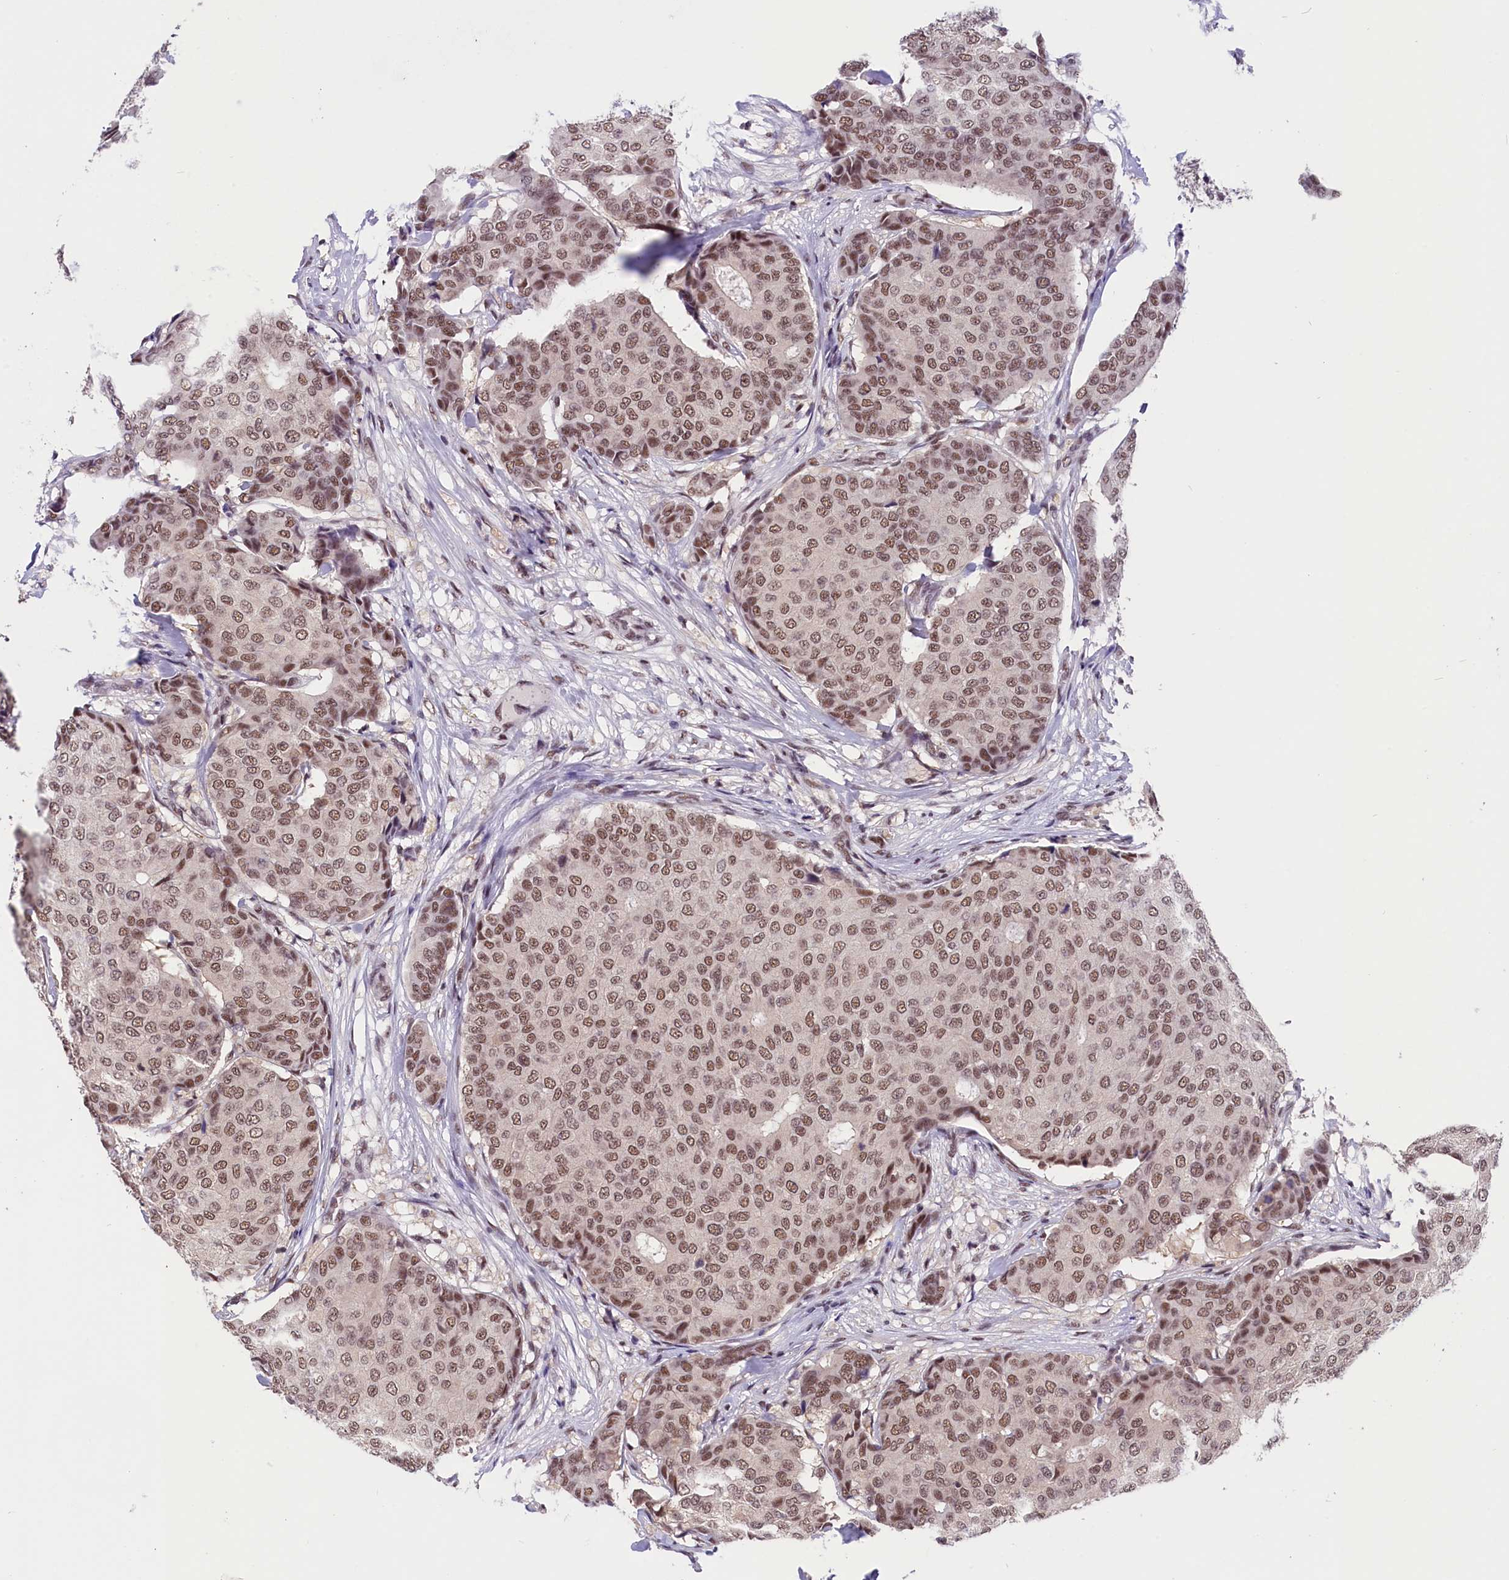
{"staining": {"intensity": "moderate", "quantity": ">75%", "location": "nuclear"}, "tissue": "breast cancer", "cell_type": "Tumor cells", "image_type": "cancer", "snomed": [{"axis": "morphology", "description": "Duct carcinoma"}, {"axis": "topography", "description": "Breast"}], "caption": "Immunohistochemistry histopathology image of neoplastic tissue: breast intraductal carcinoma stained using IHC demonstrates medium levels of moderate protein expression localized specifically in the nuclear of tumor cells, appearing as a nuclear brown color.", "gene": "ZC3H4", "patient": {"sex": "female", "age": 75}}